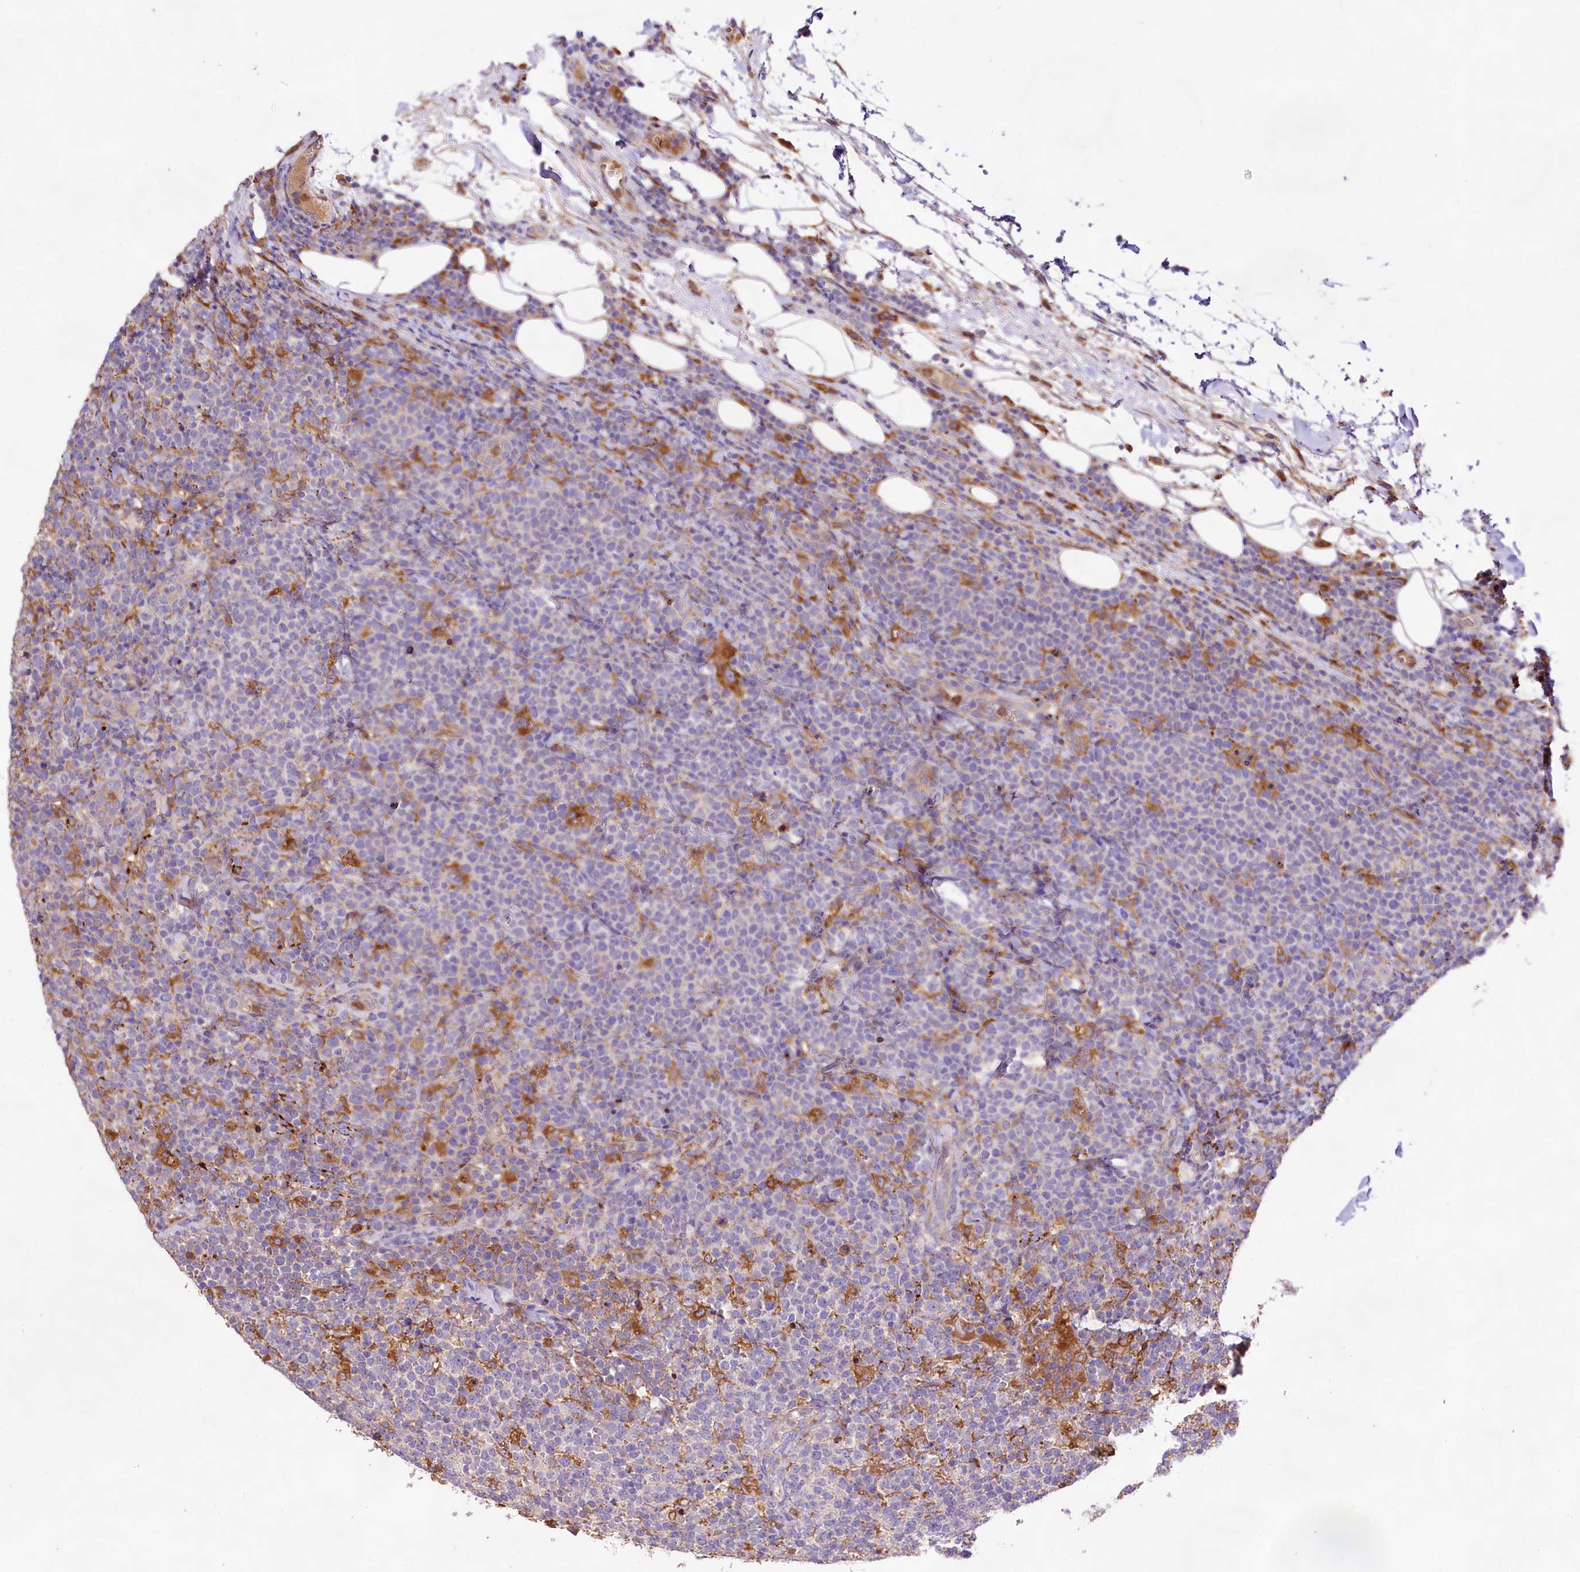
{"staining": {"intensity": "negative", "quantity": "none", "location": "none"}, "tissue": "lymphoma", "cell_type": "Tumor cells", "image_type": "cancer", "snomed": [{"axis": "morphology", "description": "Malignant lymphoma, non-Hodgkin's type, High grade"}, {"axis": "topography", "description": "Lymph node"}], "caption": "There is no significant staining in tumor cells of malignant lymphoma, non-Hodgkin's type (high-grade).", "gene": "DMXL2", "patient": {"sex": "male", "age": 61}}